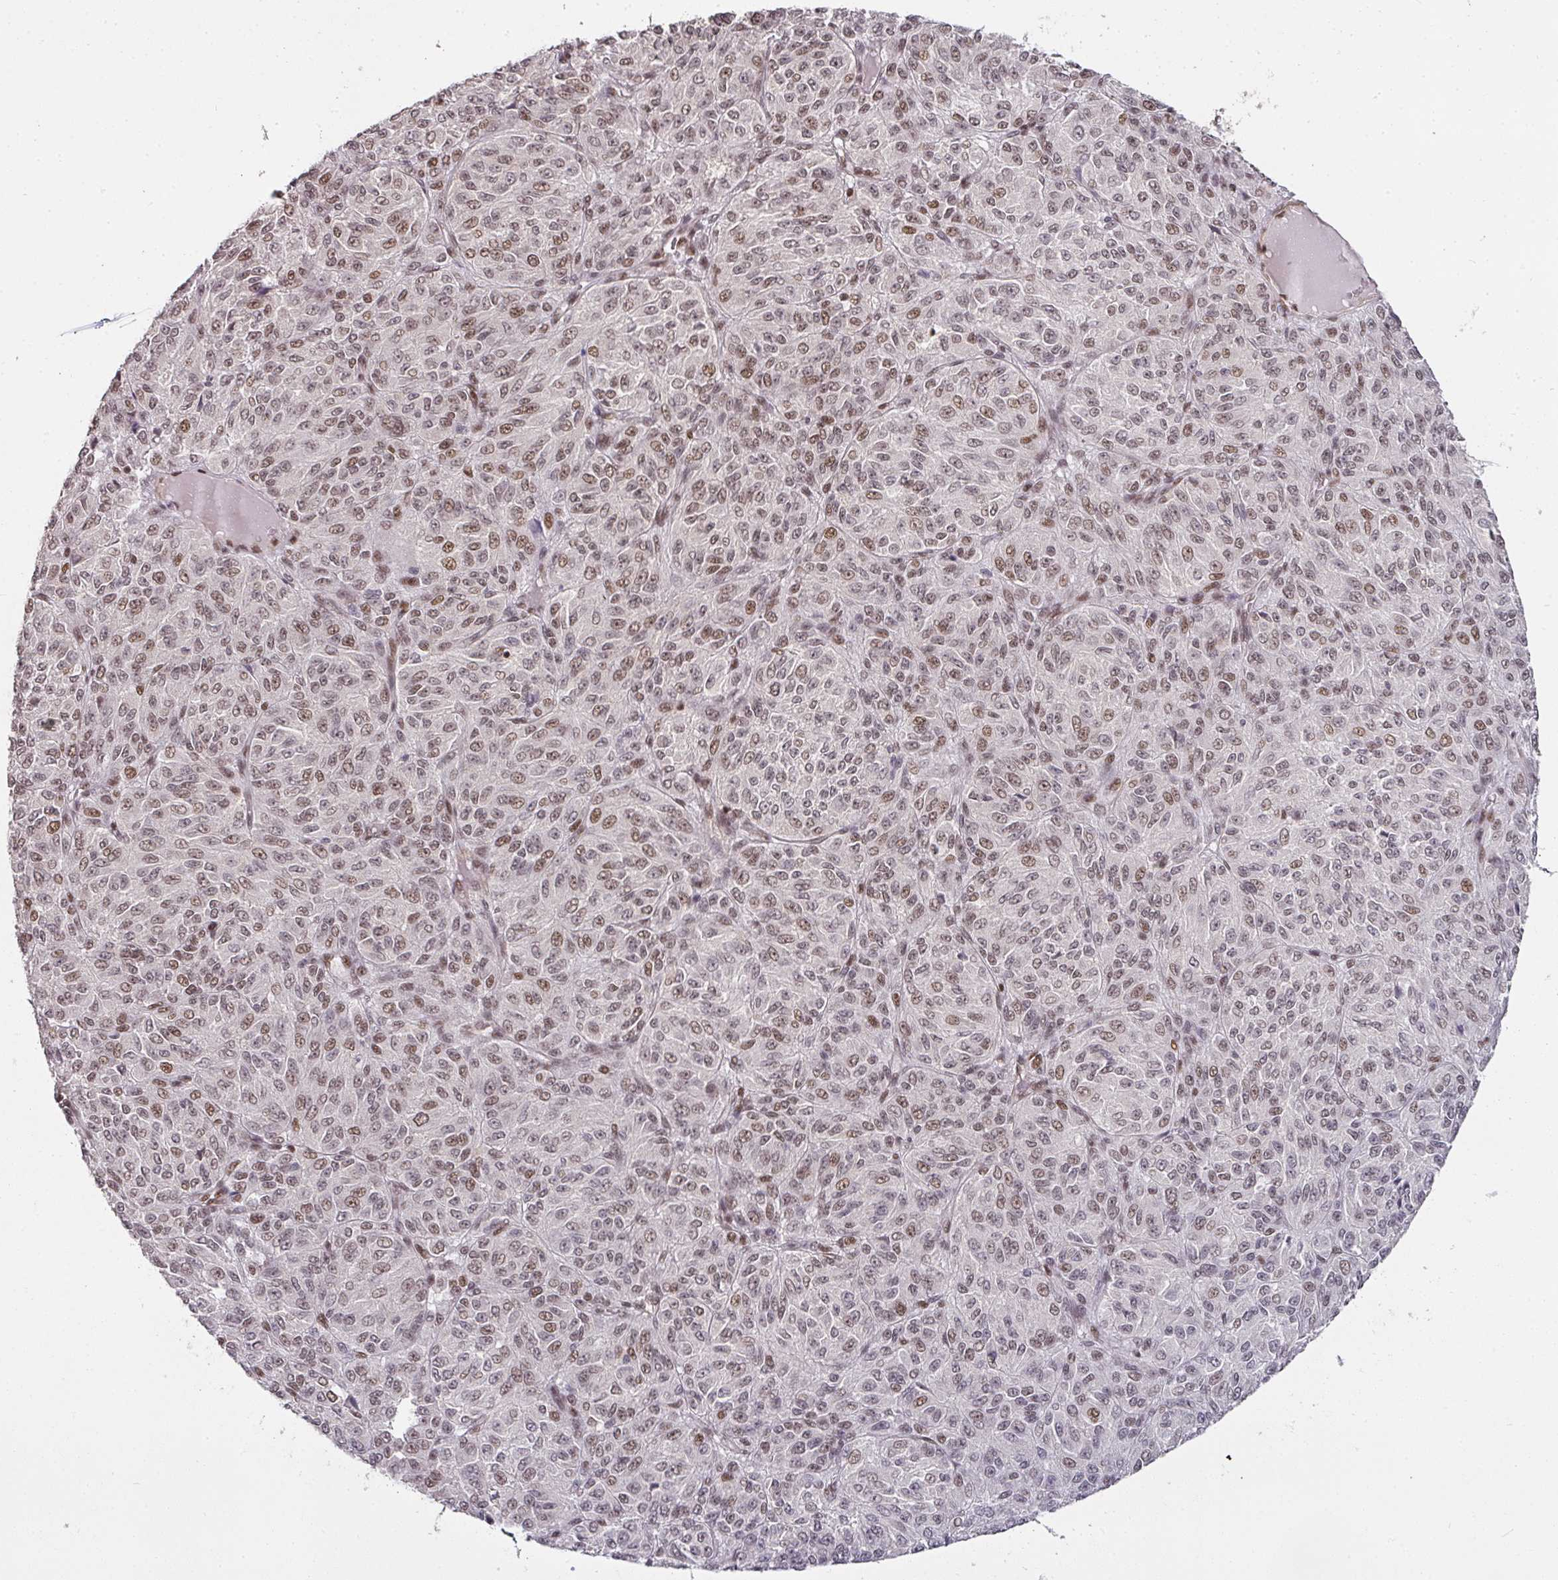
{"staining": {"intensity": "moderate", "quantity": ">75%", "location": "nuclear"}, "tissue": "melanoma", "cell_type": "Tumor cells", "image_type": "cancer", "snomed": [{"axis": "morphology", "description": "Malignant melanoma, Metastatic site"}, {"axis": "topography", "description": "Brain"}], "caption": "Moderate nuclear expression is identified in approximately >75% of tumor cells in malignant melanoma (metastatic site). Using DAB (3,3'-diaminobenzidine) (brown) and hematoxylin (blue) stains, captured at high magnification using brightfield microscopy.", "gene": "GPRIN2", "patient": {"sex": "female", "age": 56}}